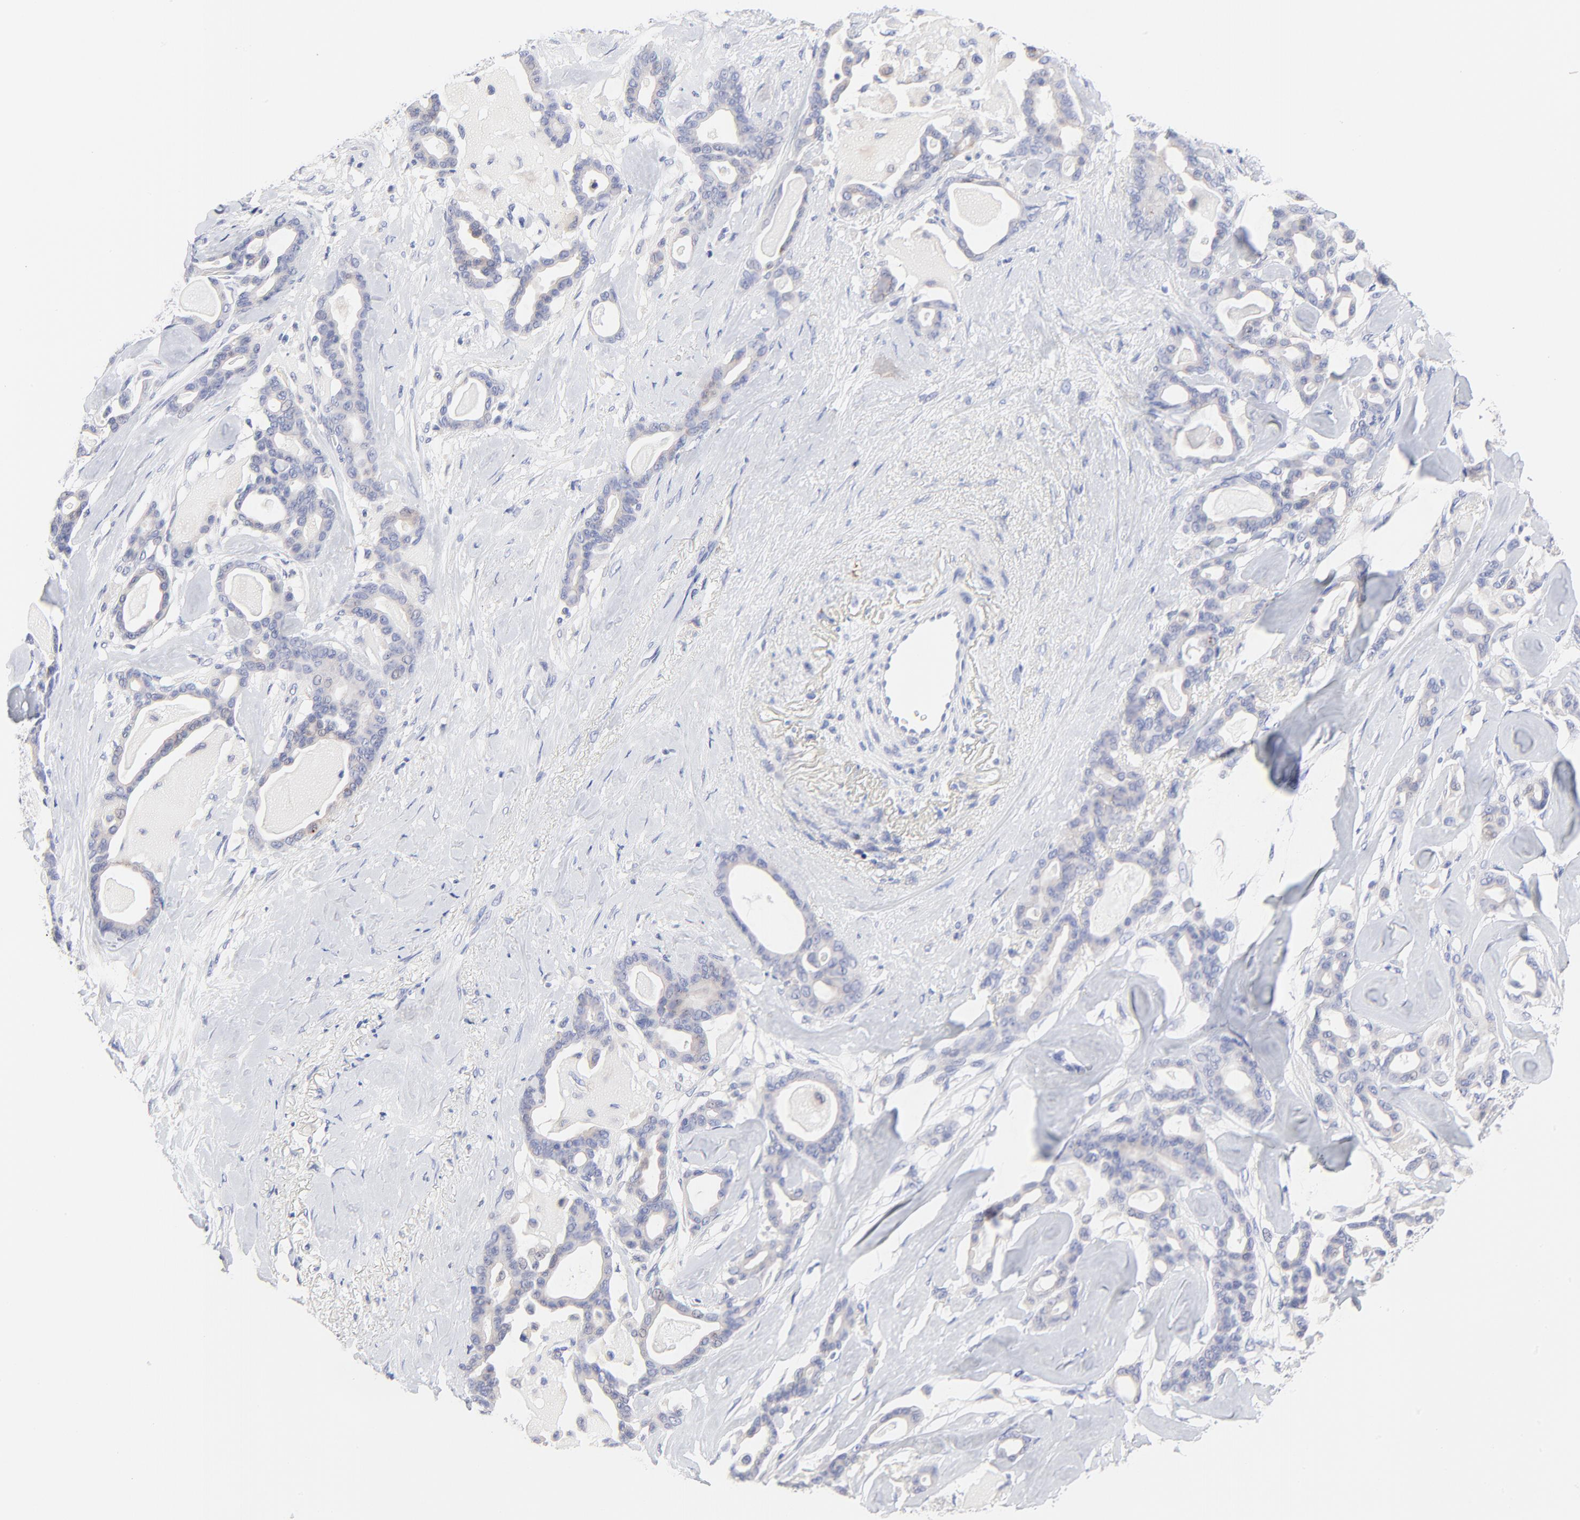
{"staining": {"intensity": "negative", "quantity": "none", "location": "none"}, "tissue": "pancreatic cancer", "cell_type": "Tumor cells", "image_type": "cancer", "snomed": [{"axis": "morphology", "description": "Adenocarcinoma, NOS"}, {"axis": "topography", "description": "Pancreas"}], "caption": "The immunohistochemistry image has no significant expression in tumor cells of pancreatic cancer (adenocarcinoma) tissue.", "gene": "FBXO10", "patient": {"sex": "male", "age": 63}}